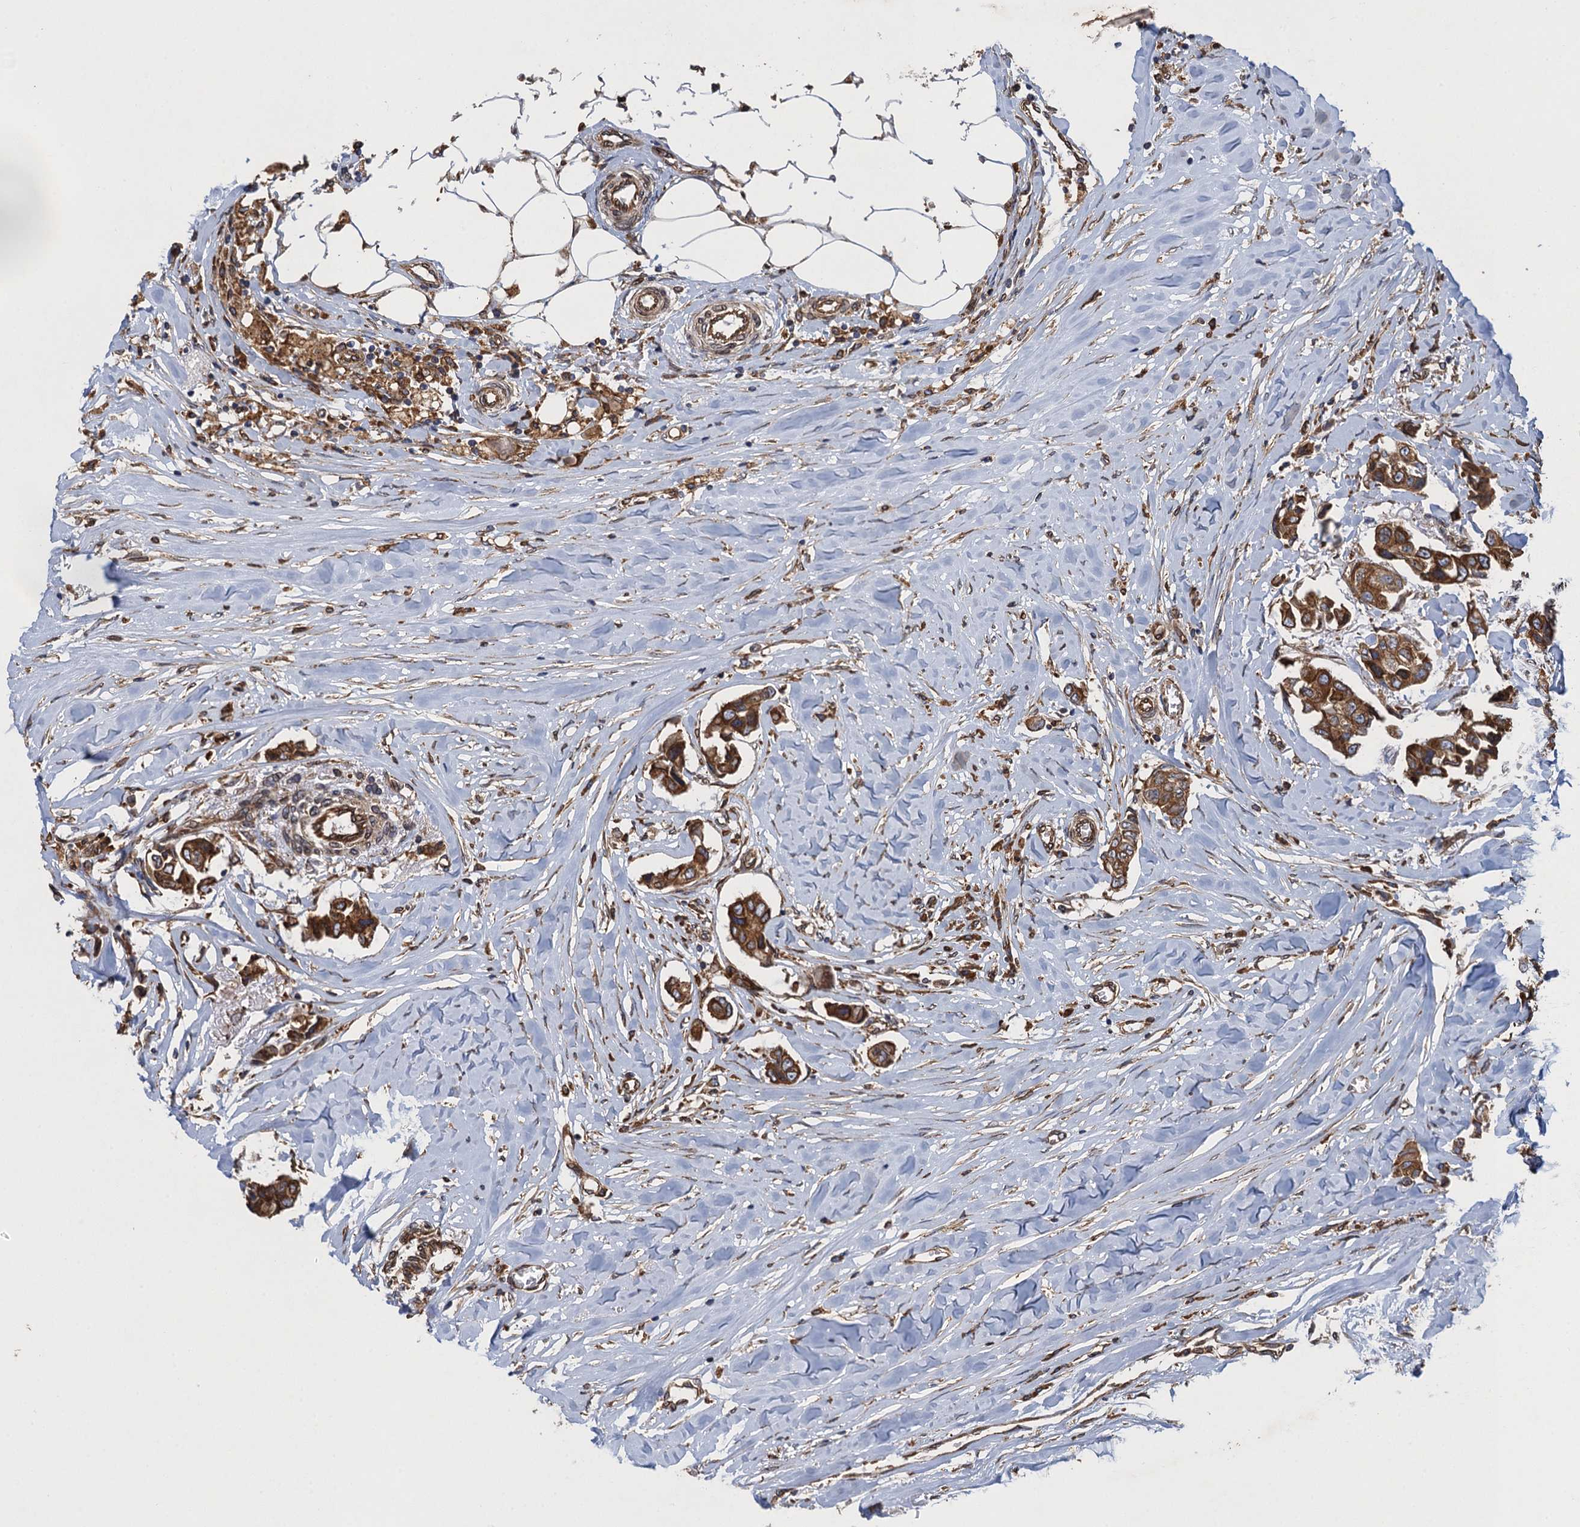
{"staining": {"intensity": "strong", "quantity": ">75%", "location": "cytoplasmic/membranous"}, "tissue": "breast cancer", "cell_type": "Tumor cells", "image_type": "cancer", "snomed": [{"axis": "morphology", "description": "Duct carcinoma"}, {"axis": "topography", "description": "Breast"}], "caption": "IHC histopathology image of human breast cancer stained for a protein (brown), which reveals high levels of strong cytoplasmic/membranous expression in about >75% of tumor cells.", "gene": "ARMC5", "patient": {"sex": "female", "age": 80}}